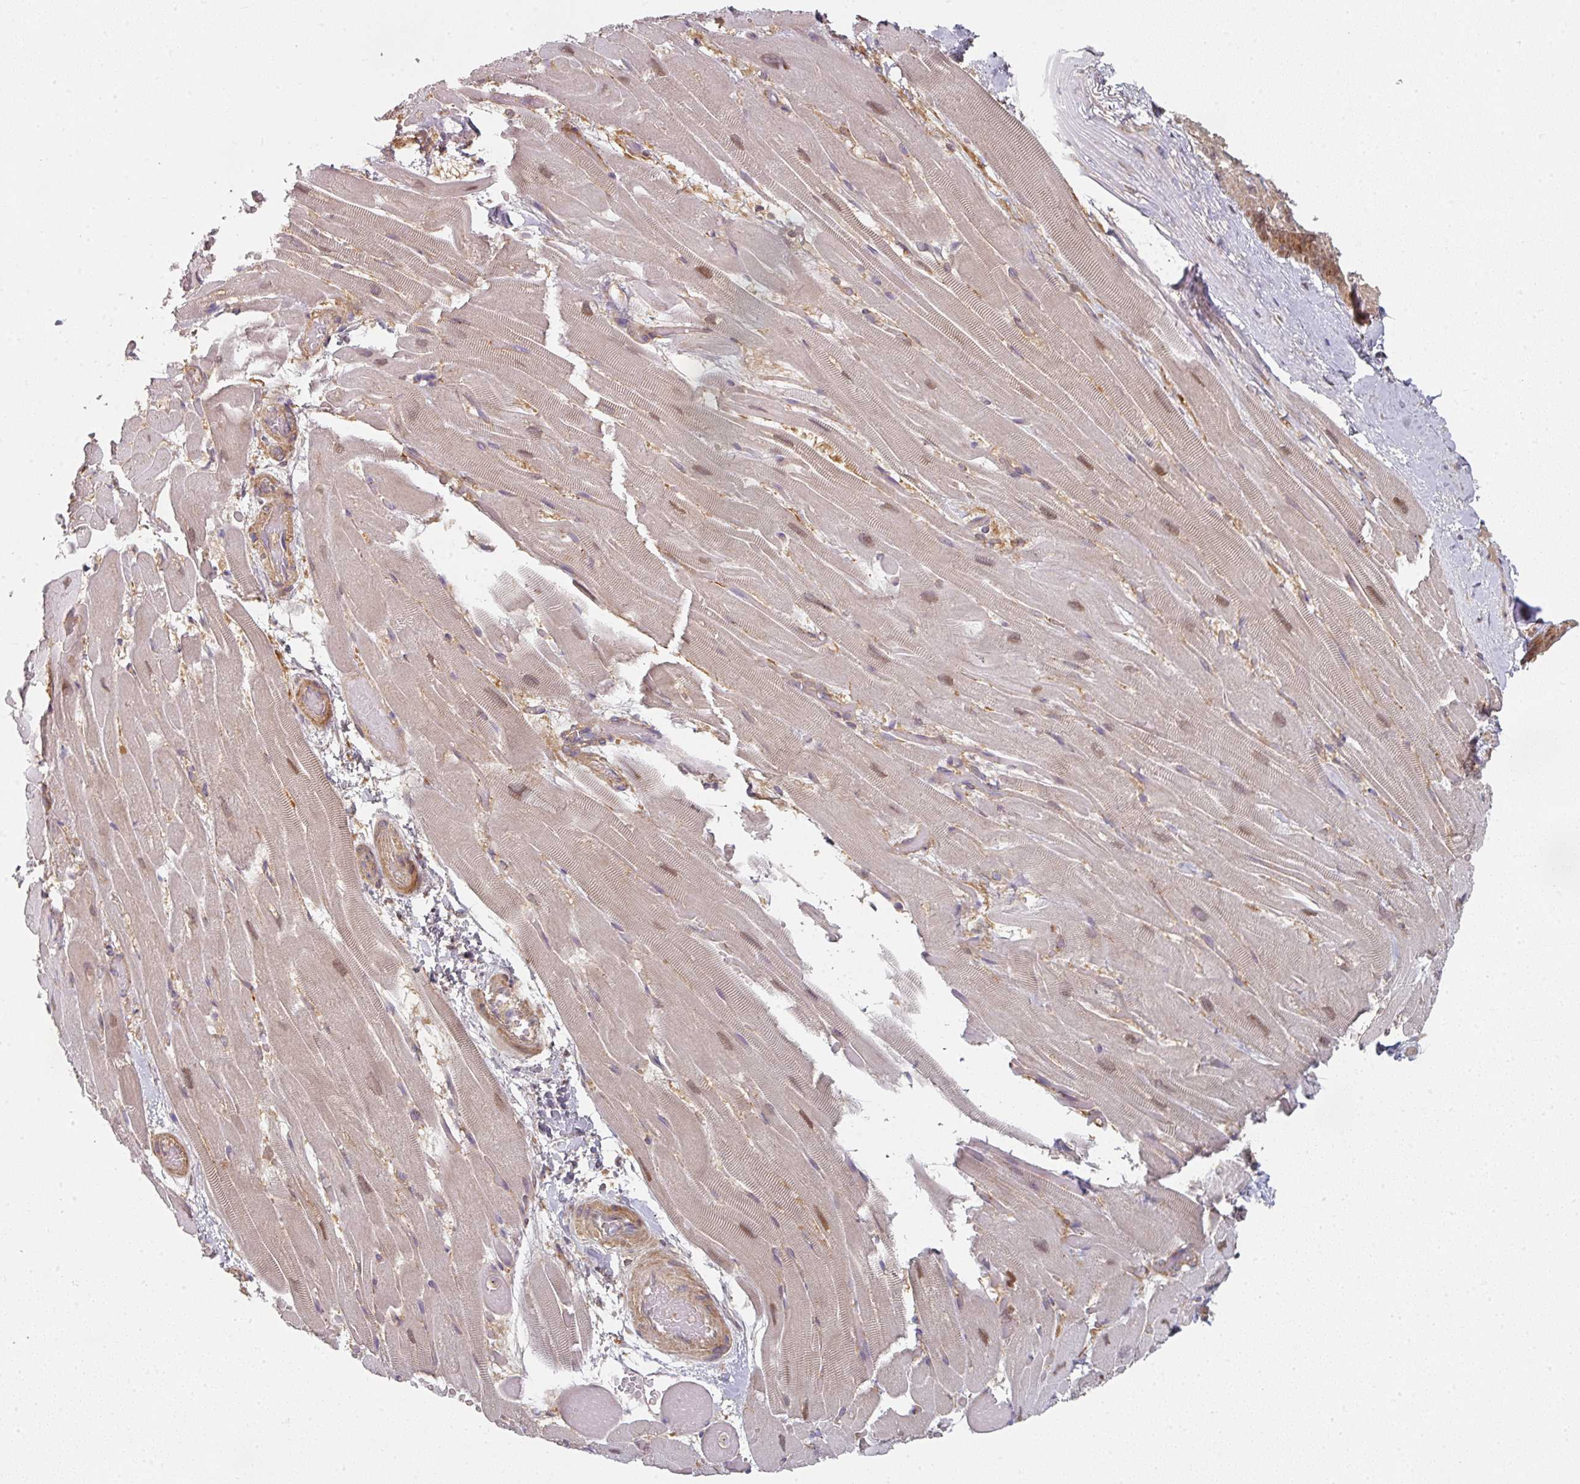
{"staining": {"intensity": "weak", "quantity": "25%-75%", "location": "nuclear"}, "tissue": "heart muscle", "cell_type": "Cardiomyocytes", "image_type": "normal", "snomed": [{"axis": "morphology", "description": "Normal tissue, NOS"}, {"axis": "topography", "description": "Heart"}], "caption": "The micrograph demonstrates staining of normal heart muscle, revealing weak nuclear protein staining (brown color) within cardiomyocytes. (DAB IHC with brightfield microscopy, high magnification).", "gene": "PSME3IP1", "patient": {"sex": "male", "age": 37}}